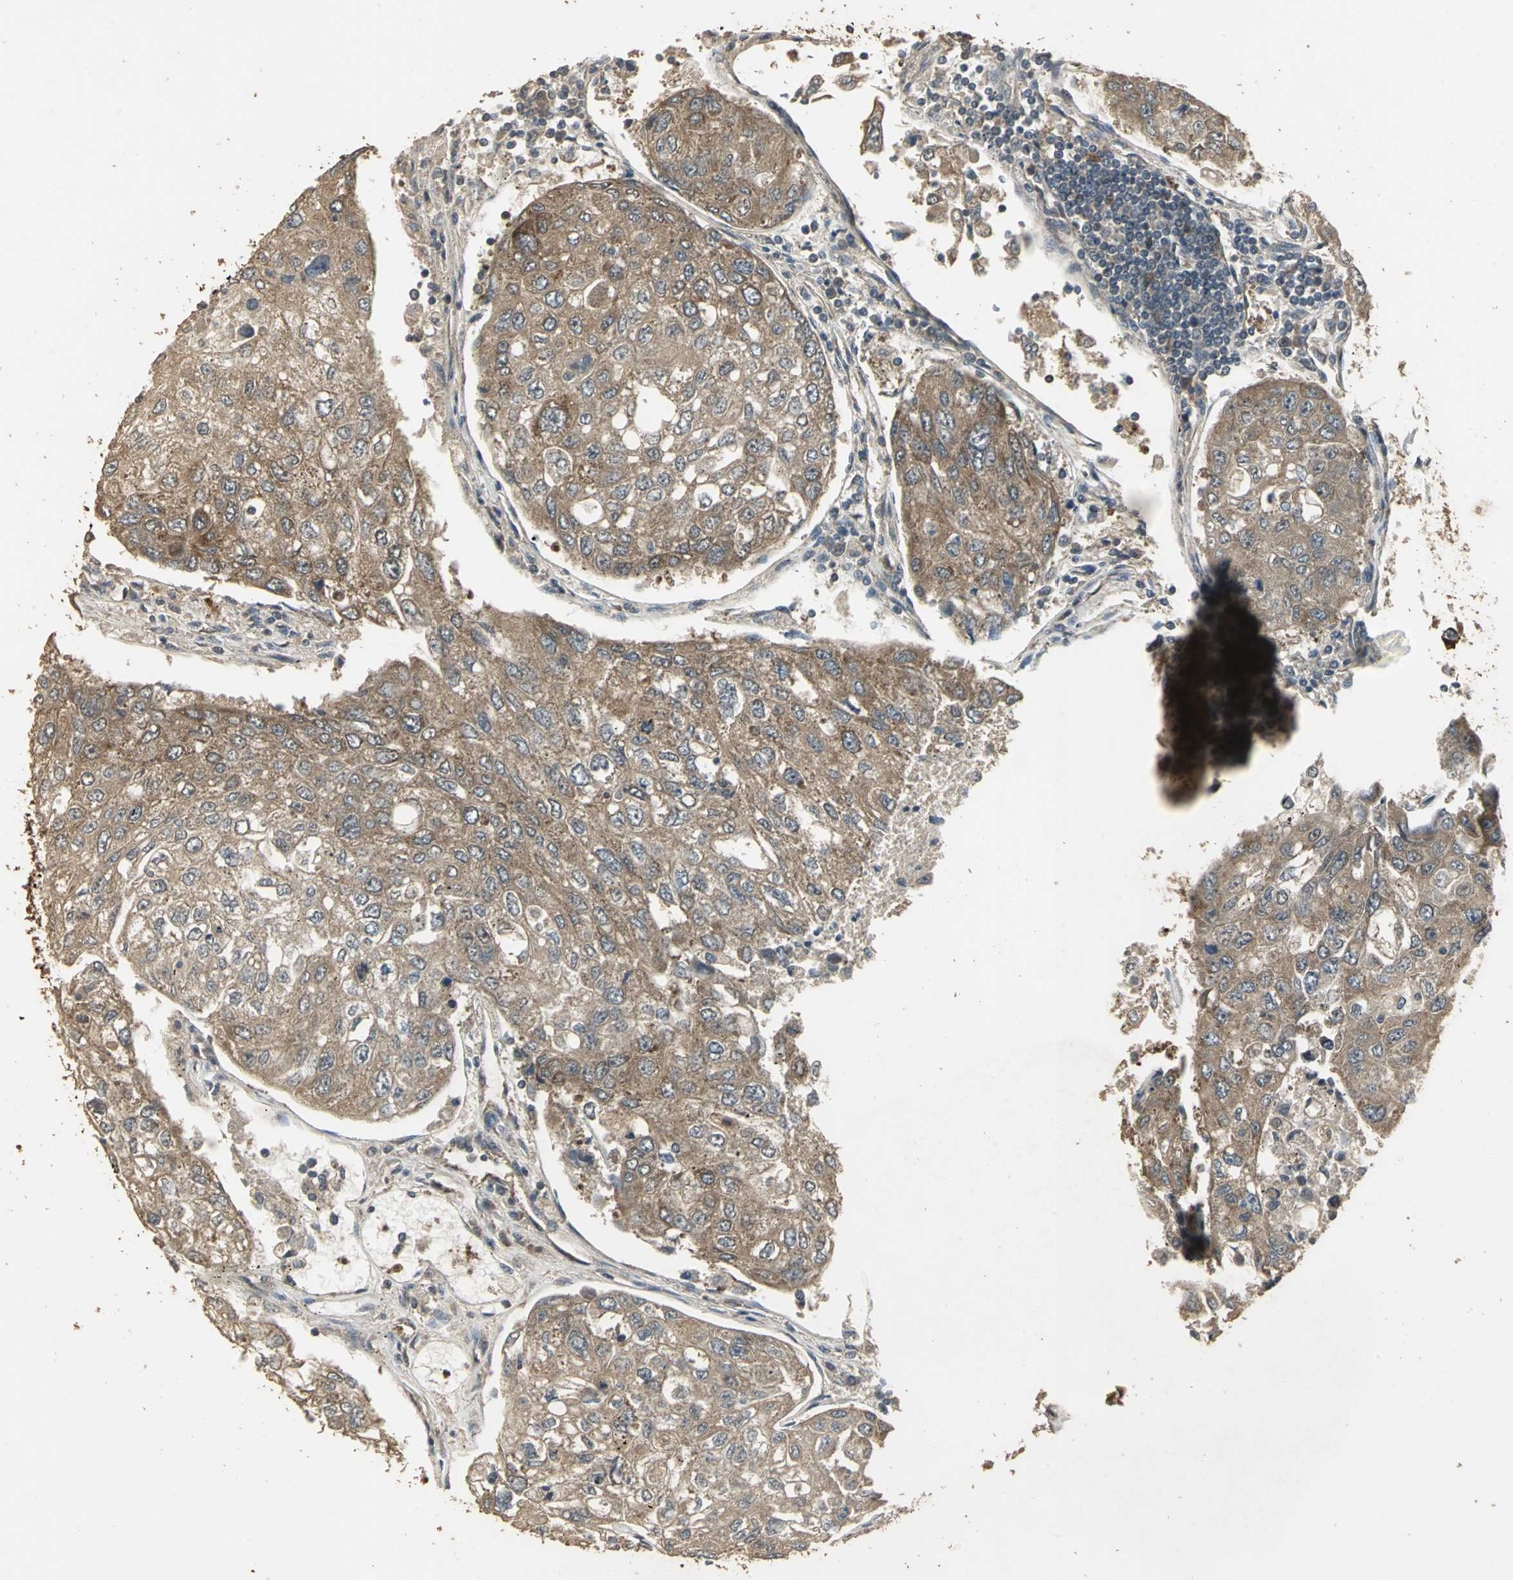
{"staining": {"intensity": "strong", "quantity": ">75%", "location": "cytoplasmic/membranous"}, "tissue": "urothelial cancer", "cell_type": "Tumor cells", "image_type": "cancer", "snomed": [{"axis": "morphology", "description": "Urothelial carcinoma, High grade"}, {"axis": "topography", "description": "Lymph node"}, {"axis": "topography", "description": "Urinary bladder"}], "caption": "This is a micrograph of immunohistochemistry staining of urothelial carcinoma (high-grade), which shows strong positivity in the cytoplasmic/membranous of tumor cells.", "gene": "KANK1", "patient": {"sex": "male", "age": 51}}